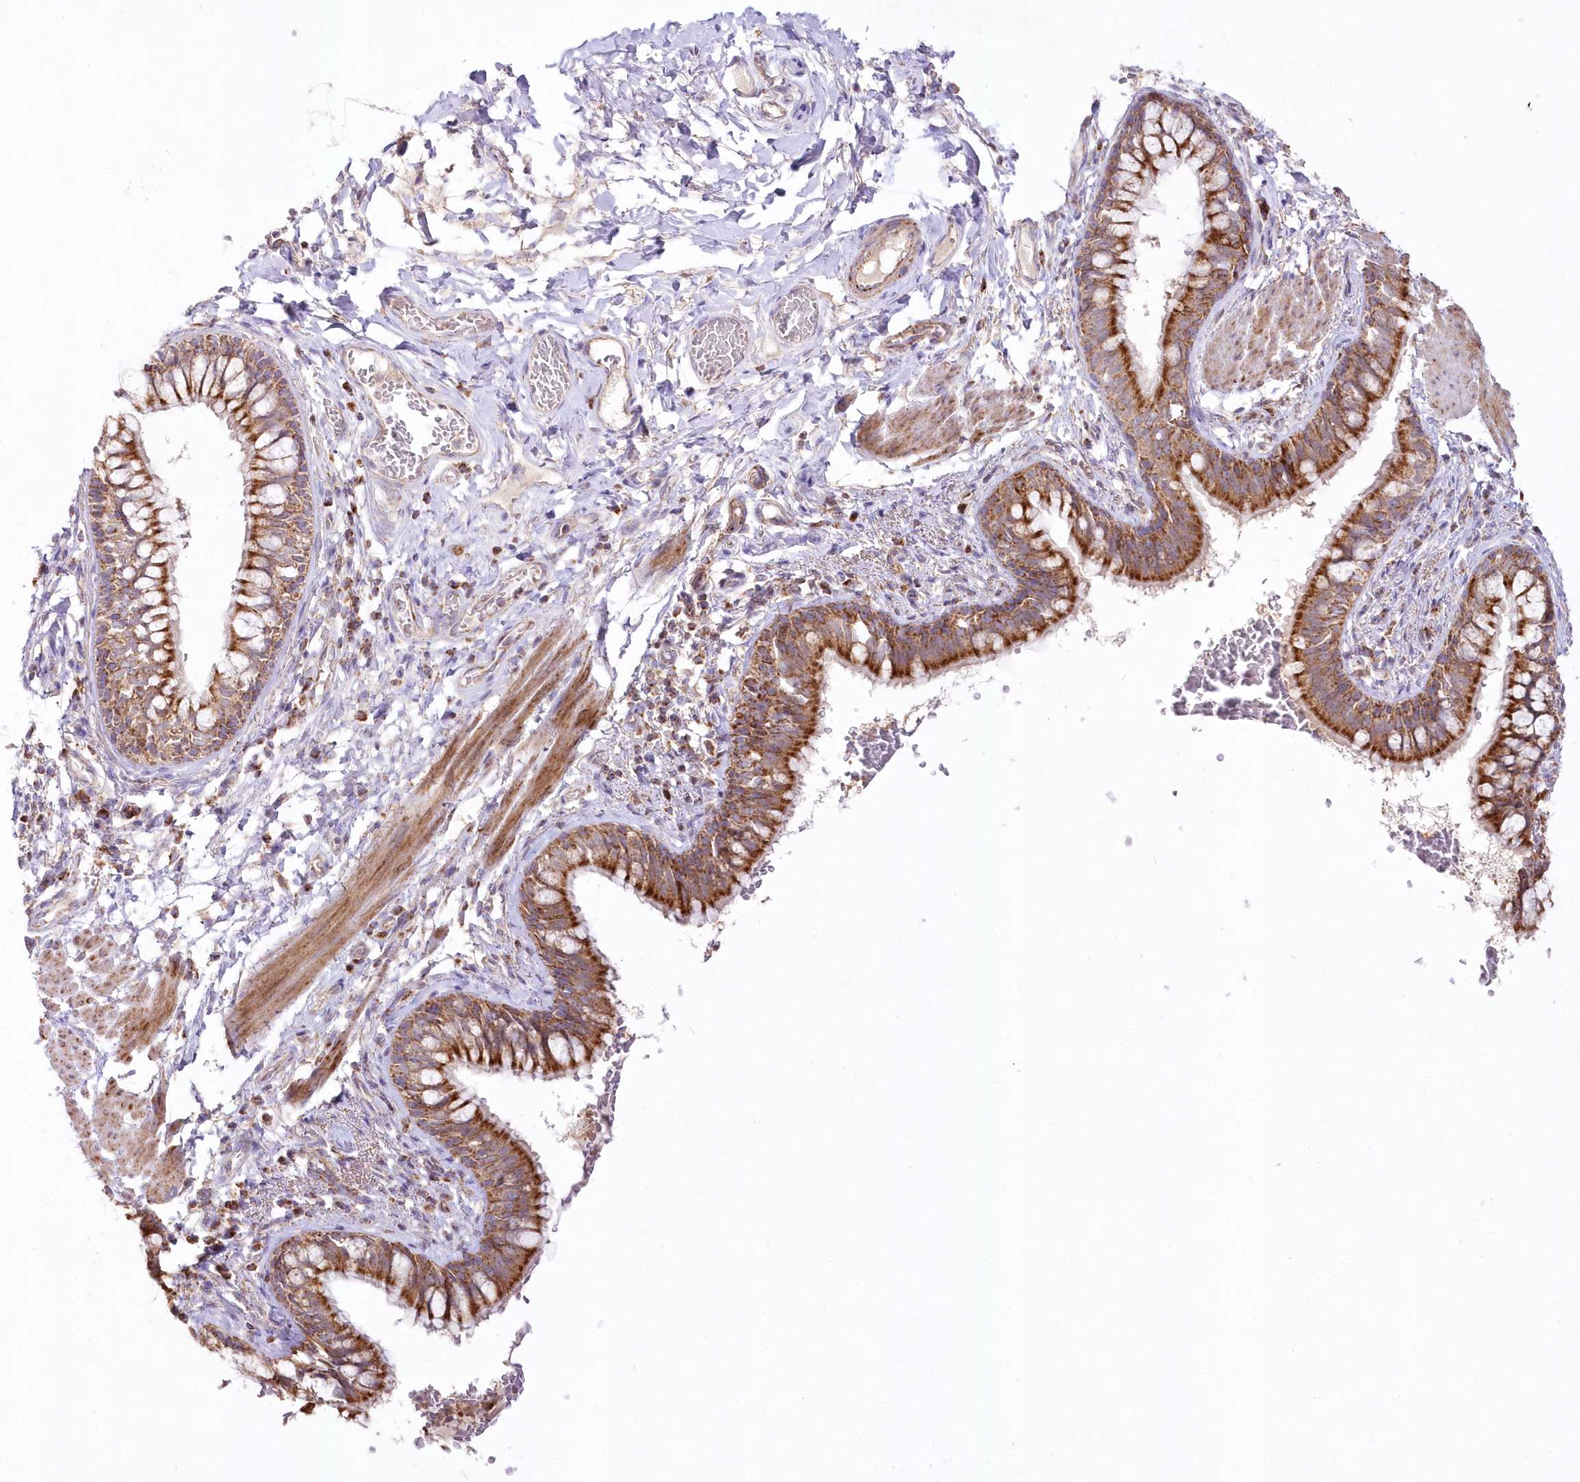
{"staining": {"intensity": "strong", "quantity": ">75%", "location": "cytoplasmic/membranous"}, "tissue": "bronchus", "cell_type": "Respiratory epithelial cells", "image_type": "normal", "snomed": [{"axis": "morphology", "description": "Normal tissue, NOS"}, {"axis": "topography", "description": "Cartilage tissue"}, {"axis": "topography", "description": "Bronchus"}], "caption": "Respiratory epithelial cells display strong cytoplasmic/membranous expression in approximately >75% of cells in unremarkable bronchus. (DAB IHC with brightfield microscopy, high magnification).", "gene": "DNA2", "patient": {"sex": "female", "age": 36}}